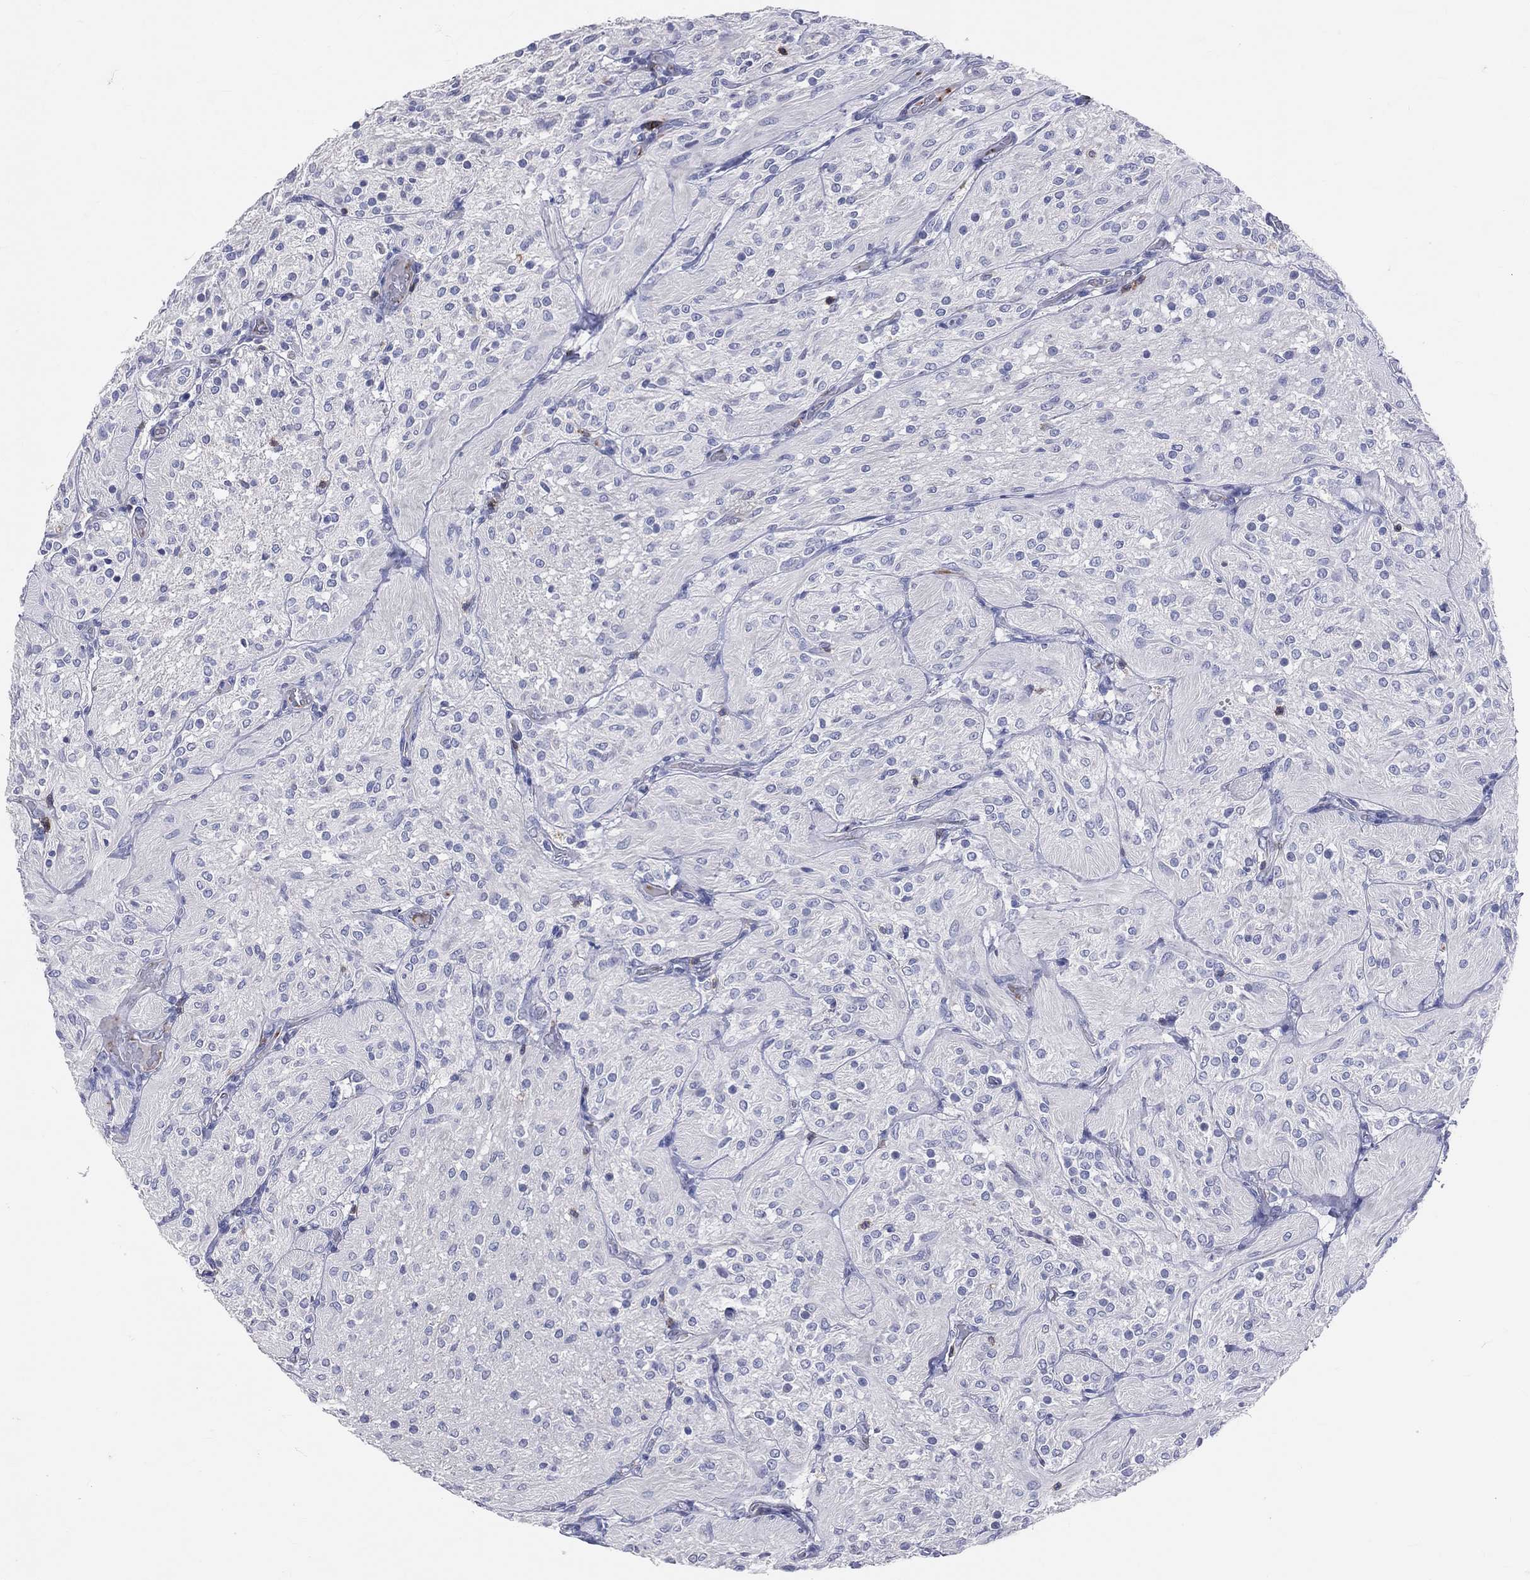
{"staining": {"intensity": "negative", "quantity": "none", "location": "none"}, "tissue": "glioma", "cell_type": "Tumor cells", "image_type": "cancer", "snomed": [{"axis": "morphology", "description": "Glioma, malignant, Low grade"}, {"axis": "topography", "description": "Brain"}], "caption": "Immunohistochemistry (IHC) histopathology image of low-grade glioma (malignant) stained for a protein (brown), which displays no positivity in tumor cells.", "gene": "LAT", "patient": {"sex": "male", "age": 3}}